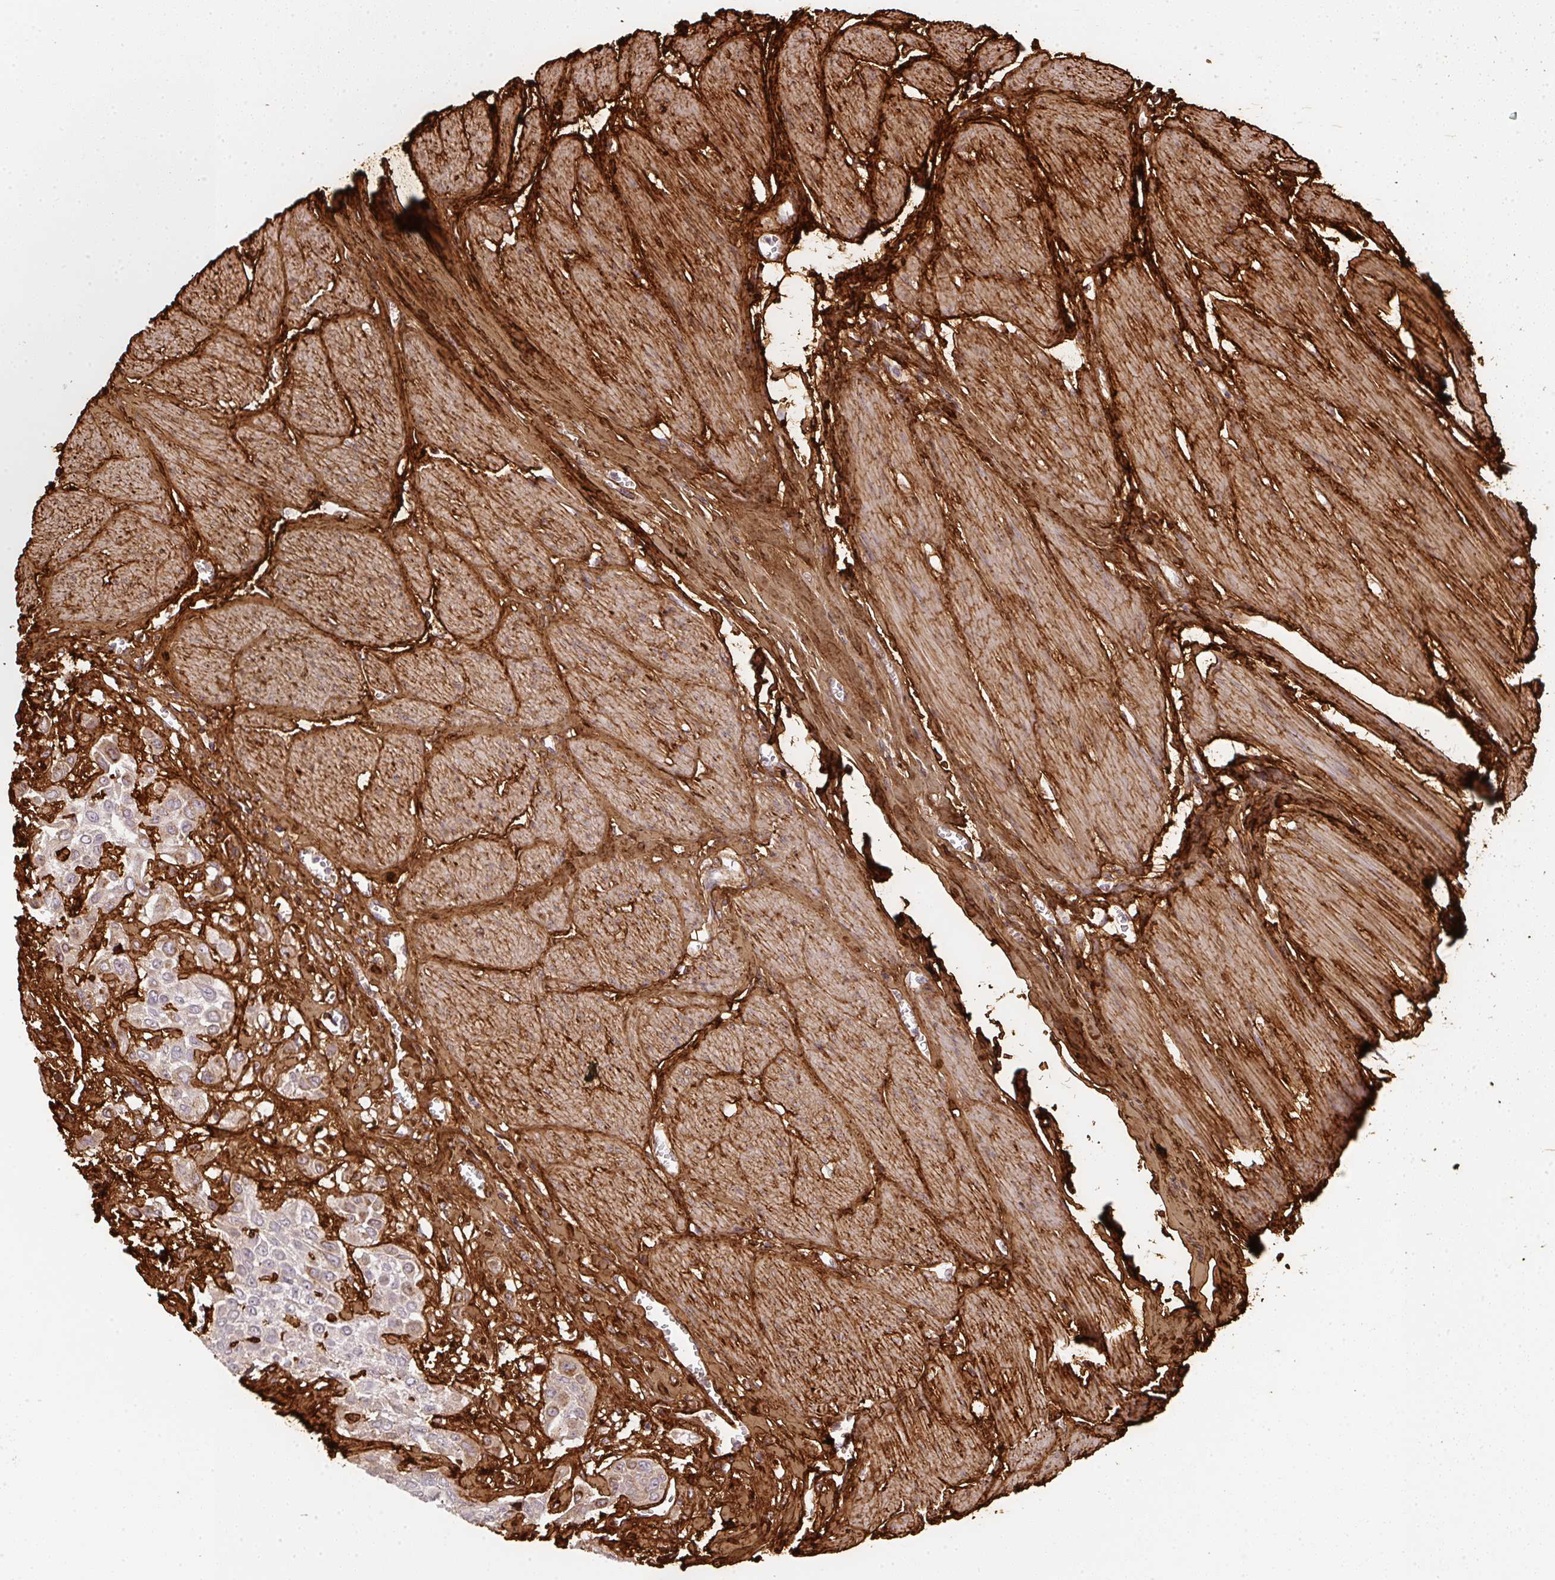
{"staining": {"intensity": "weak", "quantity": "25%-75%", "location": "cytoplasmic/membranous"}, "tissue": "urothelial cancer", "cell_type": "Tumor cells", "image_type": "cancer", "snomed": [{"axis": "morphology", "description": "Urothelial carcinoma, High grade"}, {"axis": "topography", "description": "Urinary bladder"}], "caption": "An image of high-grade urothelial carcinoma stained for a protein reveals weak cytoplasmic/membranous brown staining in tumor cells.", "gene": "COL3A1", "patient": {"sex": "male", "age": 57}}